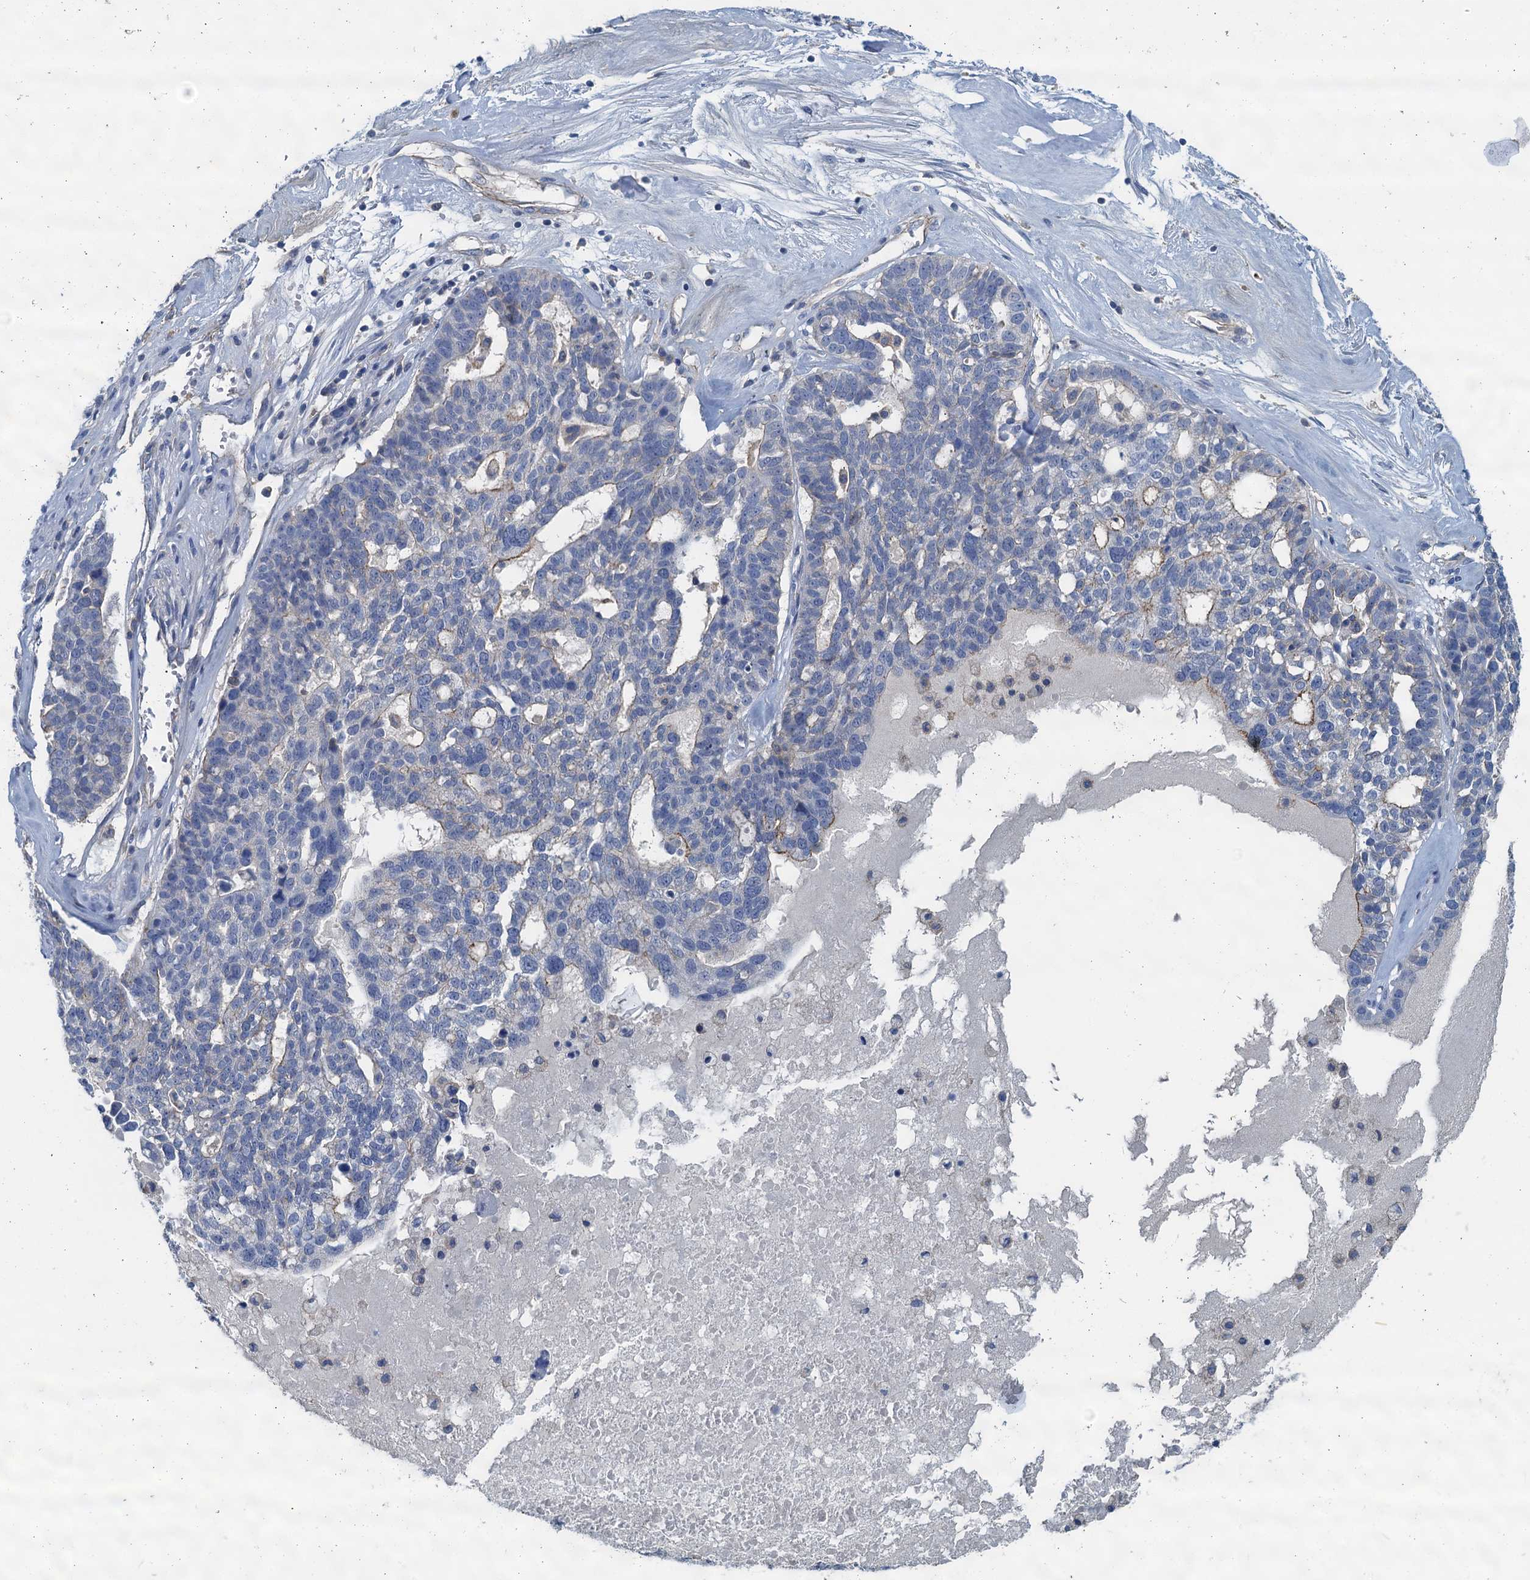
{"staining": {"intensity": "negative", "quantity": "none", "location": "none"}, "tissue": "ovarian cancer", "cell_type": "Tumor cells", "image_type": "cancer", "snomed": [{"axis": "morphology", "description": "Cystadenocarcinoma, serous, NOS"}, {"axis": "topography", "description": "Ovary"}], "caption": "There is no significant expression in tumor cells of ovarian cancer (serous cystadenocarcinoma).", "gene": "THAP10", "patient": {"sex": "female", "age": 59}}